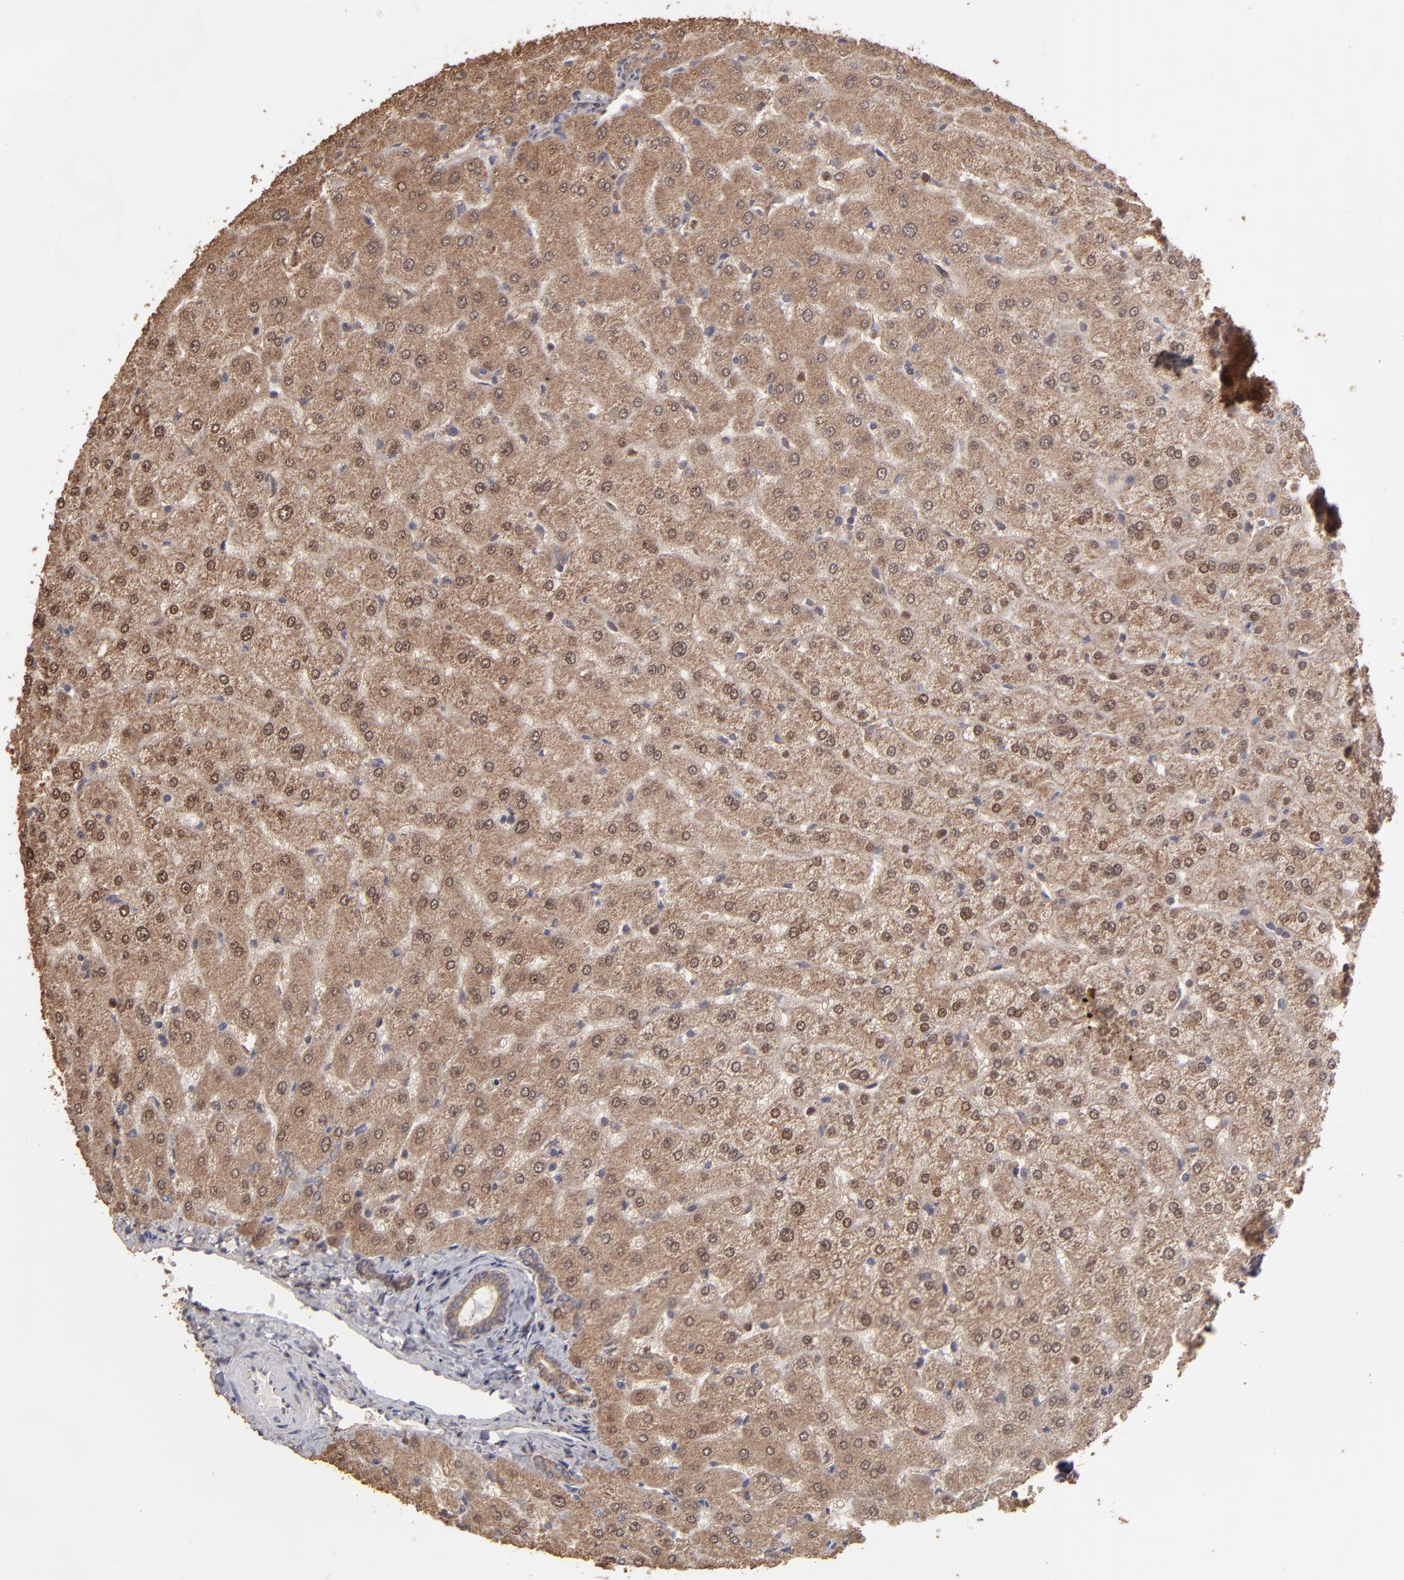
{"staining": {"intensity": "moderate", "quantity": ">75%", "location": "cytoplasmic/membranous"}, "tissue": "liver", "cell_type": "Cholangiocytes", "image_type": "normal", "snomed": [{"axis": "morphology", "description": "Normal tissue, NOS"}, {"axis": "morphology", "description": "Fibrosis, NOS"}, {"axis": "topography", "description": "Liver"}], "caption": "This is a histology image of immunohistochemistry (IHC) staining of benign liver, which shows moderate positivity in the cytoplasmic/membranous of cholangiocytes.", "gene": "MMP2", "patient": {"sex": "female", "age": 29}}